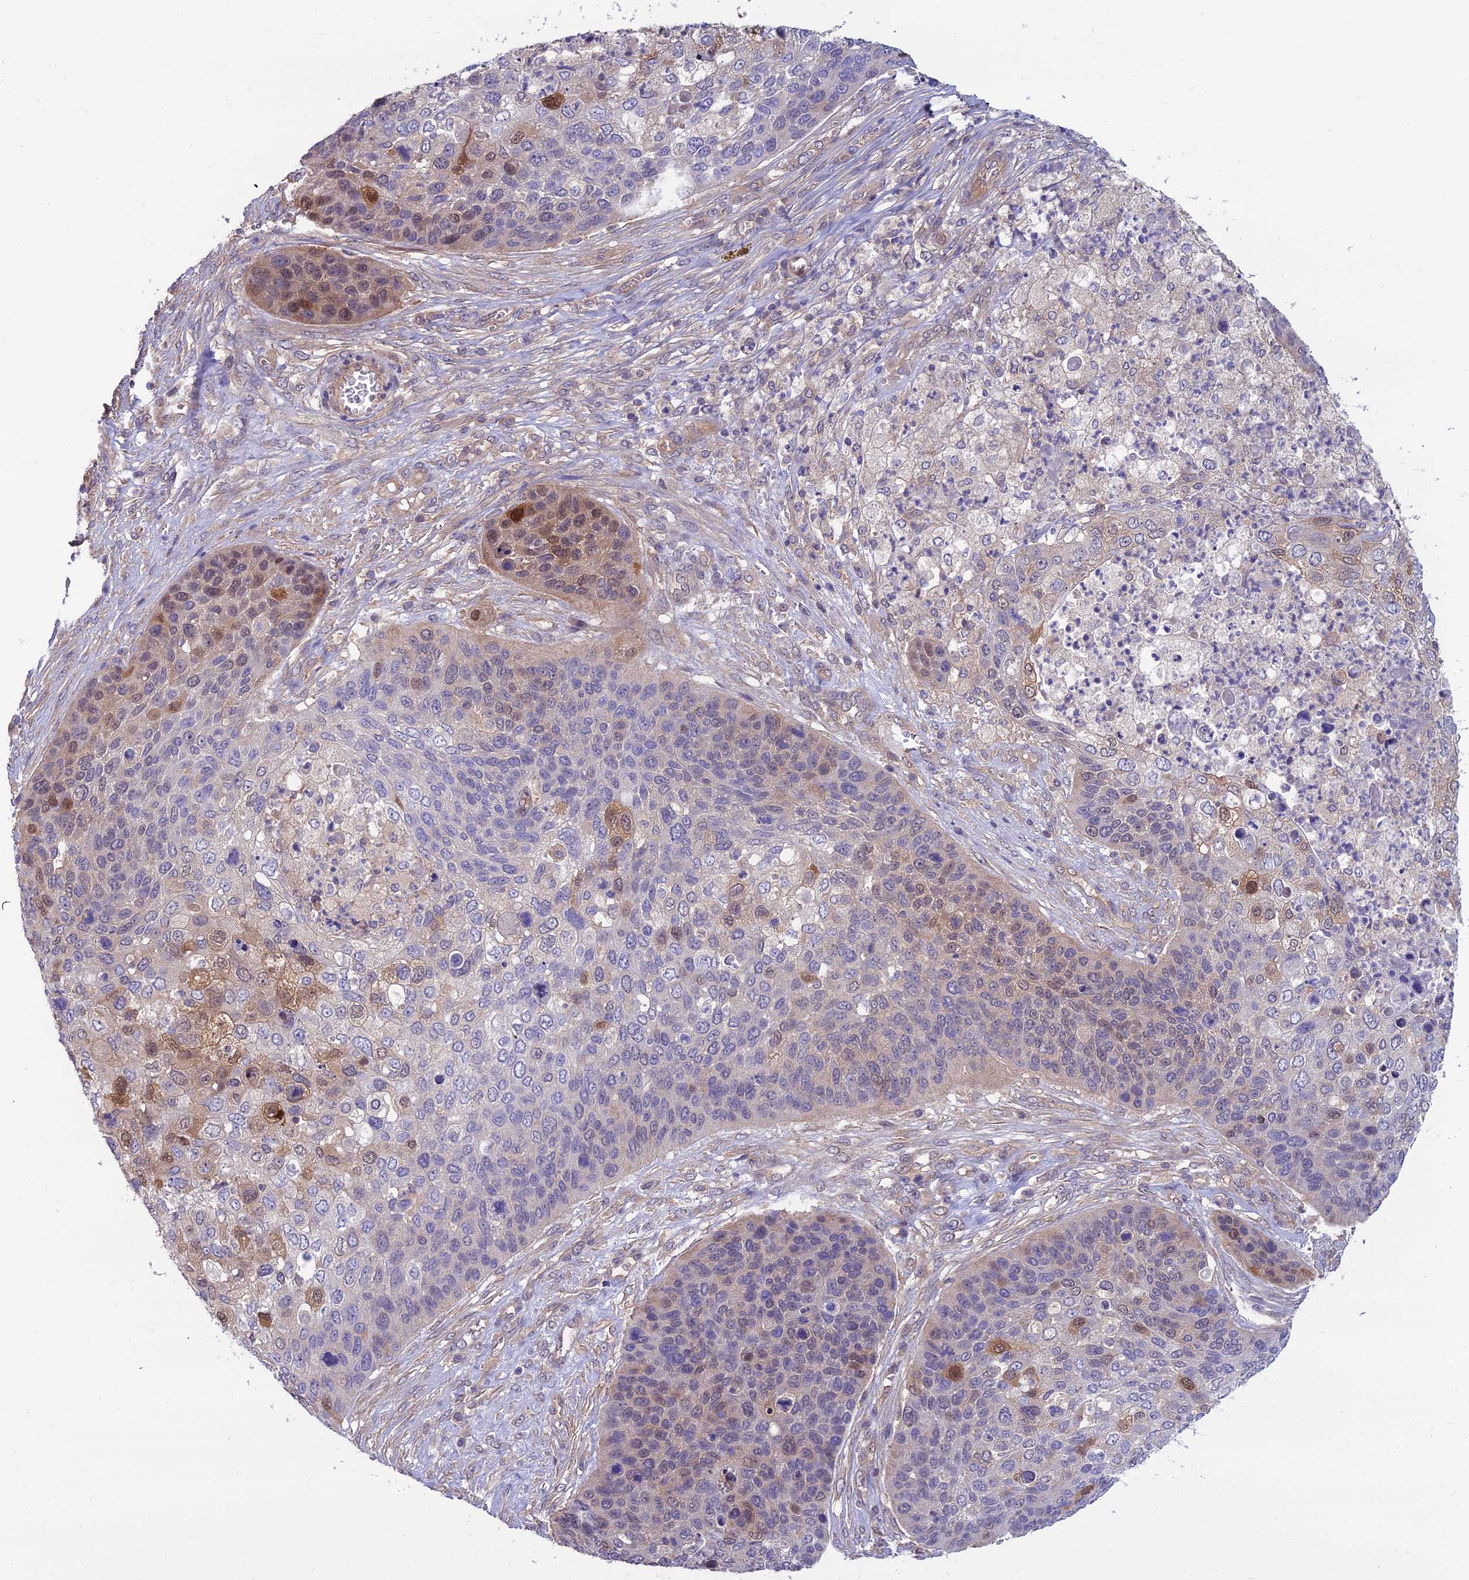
{"staining": {"intensity": "moderate", "quantity": "<25%", "location": "nuclear"}, "tissue": "skin cancer", "cell_type": "Tumor cells", "image_type": "cancer", "snomed": [{"axis": "morphology", "description": "Basal cell carcinoma"}, {"axis": "topography", "description": "Skin"}], "caption": "This photomicrograph demonstrates immunohistochemistry staining of basal cell carcinoma (skin), with low moderate nuclear expression in about <25% of tumor cells.", "gene": "MVD", "patient": {"sex": "female", "age": 74}}